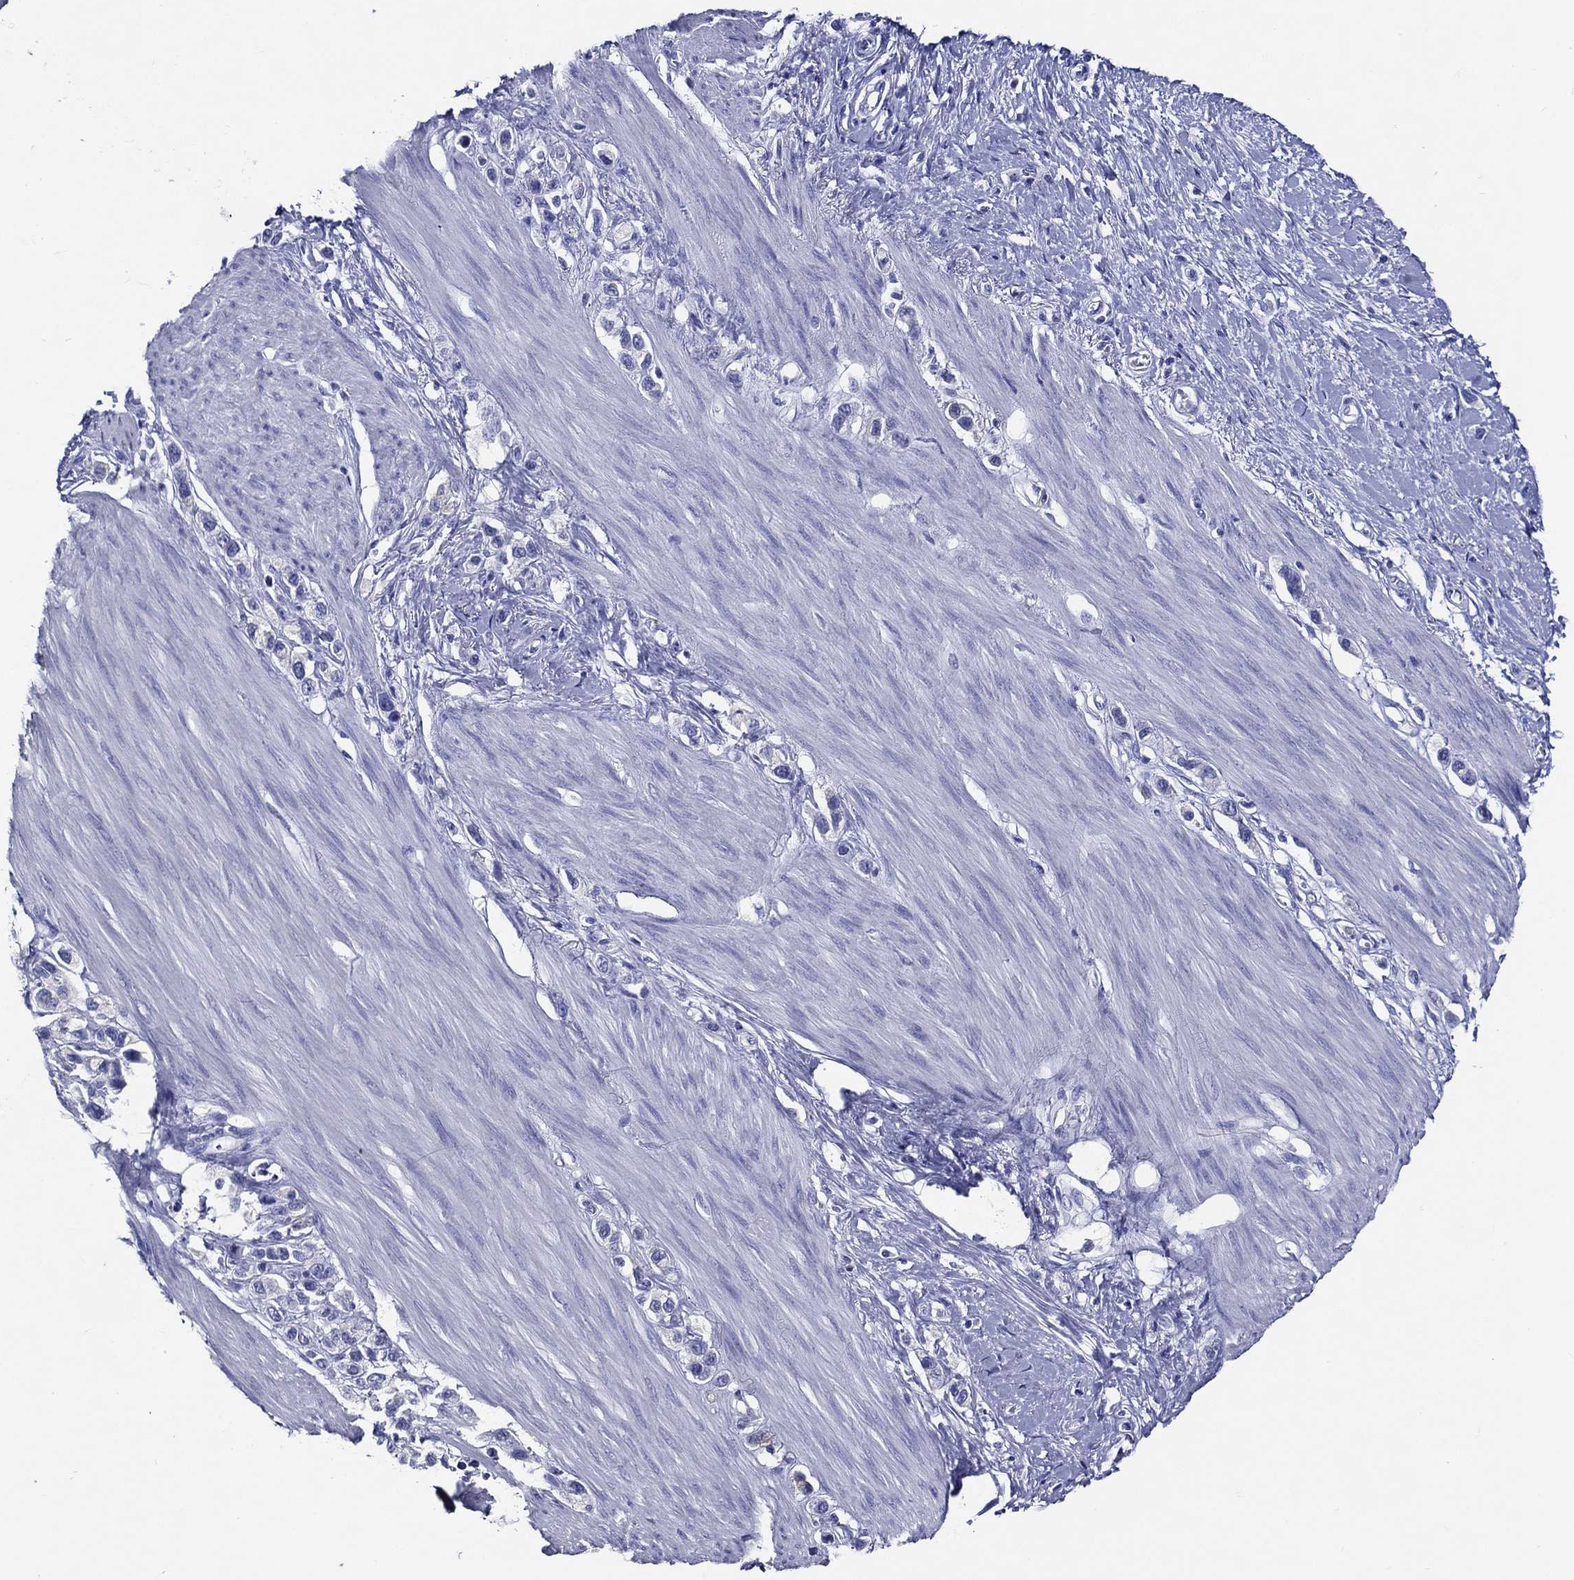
{"staining": {"intensity": "negative", "quantity": "none", "location": "none"}, "tissue": "stomach cancer", "cell_type": "Tumor cells", "image_type": "cancer", "snomed": [{"axis": "morphology", "description": "Normal tissue, NOS"}, {"axis": "morphology", "description": "Adenocarcinoma, NOS"}, {"axis": "morphology", "description": "Adenocarcinoma, High grade"}, {"axis": "topography", "description": "Stomach, upper"}, {"axis": "topography", "description": "Stomach"}], "caption": "Tumor cells show no significant expression in adenocarcinoma (high-grade) (stomach).", "gene": "ACE2", "patient": {"sex": "female", "age": 65}}